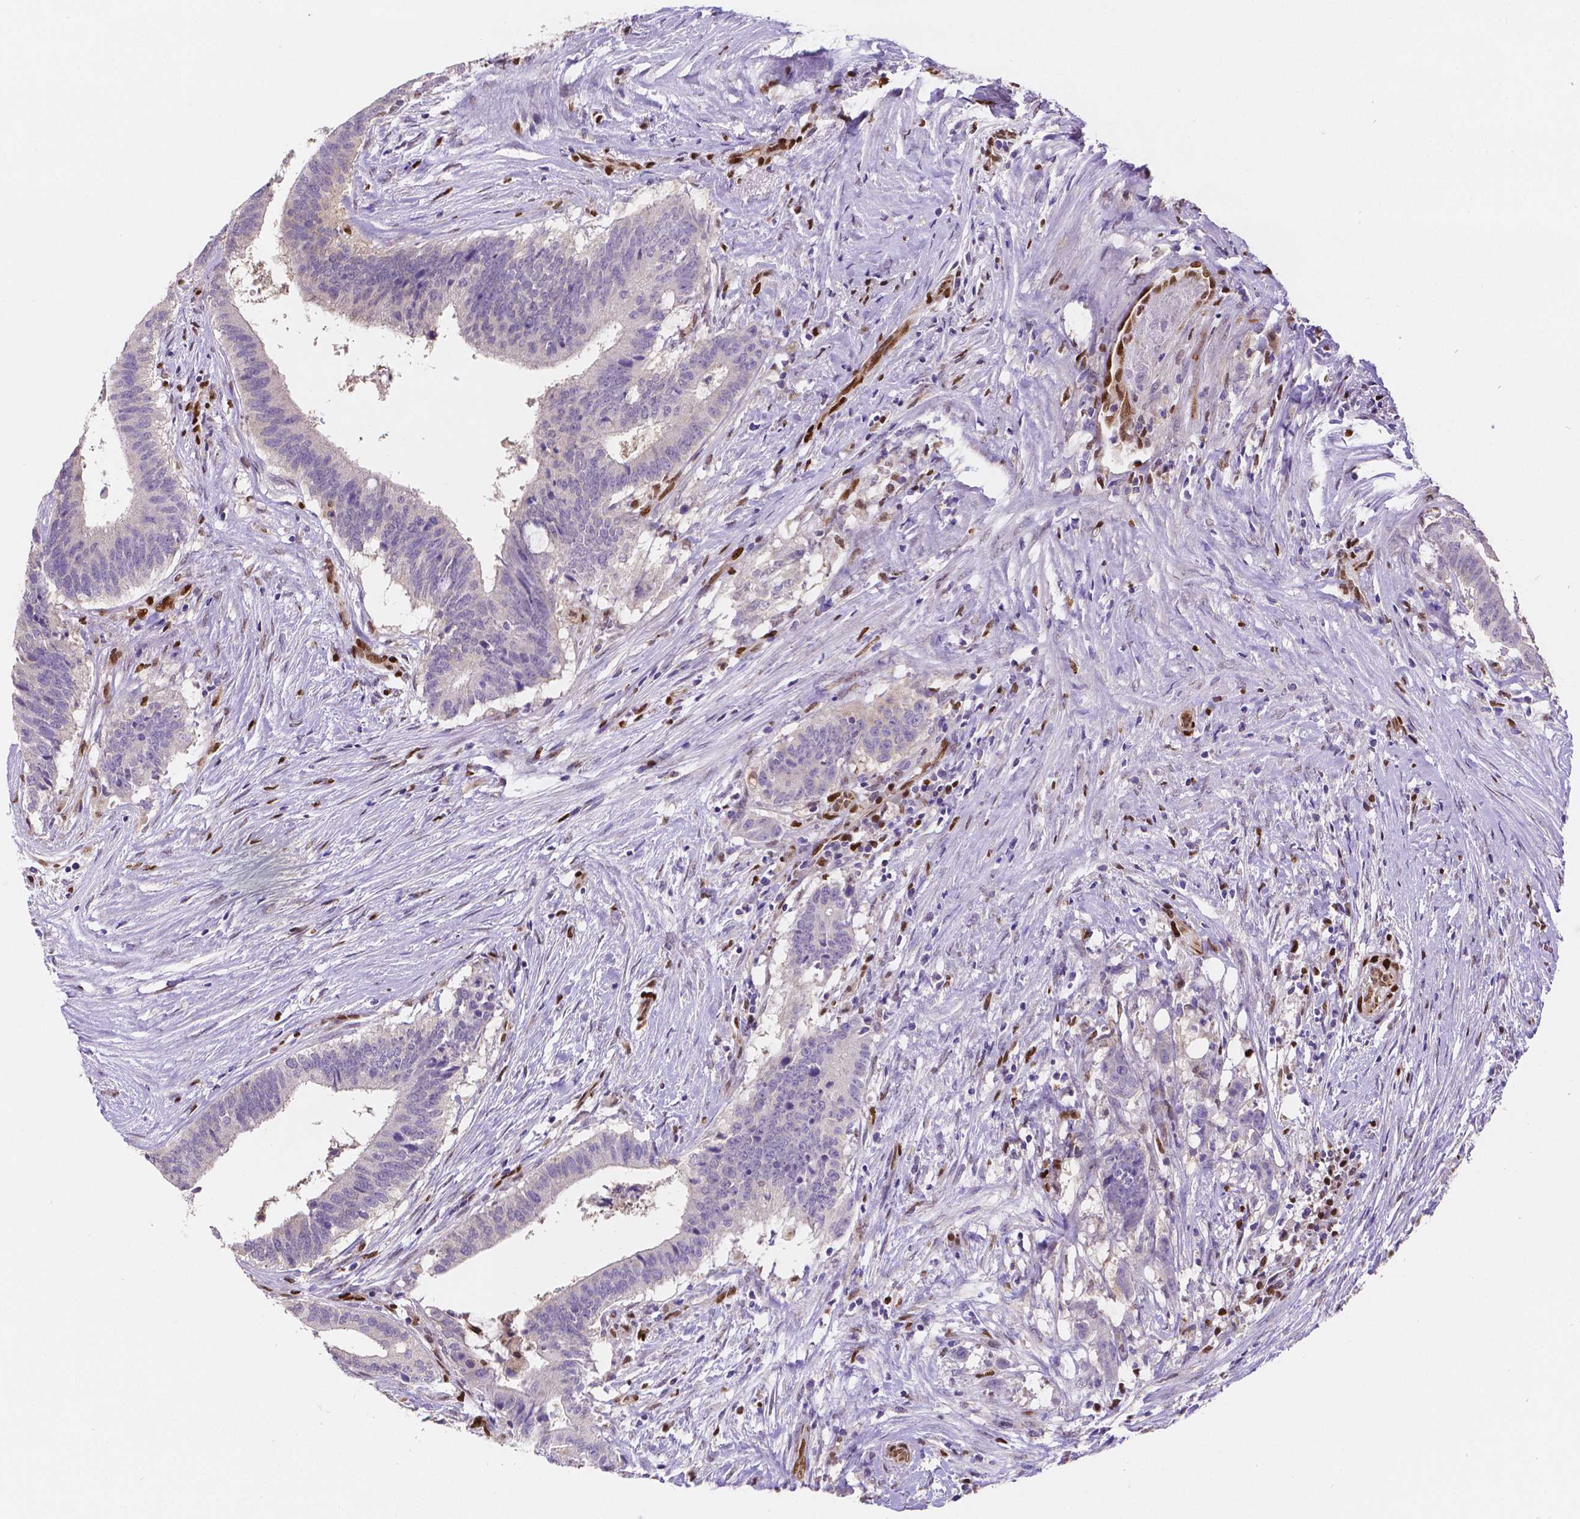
{"staining": {"intensity": "weak", "quantity": "<25%", "location": "nuclear"}, "tissue": "colorectal cancer", "cell_type": "Tumor cells", "image_type": "cancer", "snomed": [{"axis": "morphology", "description": "Adenocarcinoma, NOS"}, {"axis": "topography", "description": "Colon"}], "caption": "Tumor cells show no significant protein positivity in colorectal cancer. (DAB immunohistochemistry (IHC) with hematoxylin counter stain).", "gene": "MEF2C", "patient": {"sex": "female", "age": 43}}